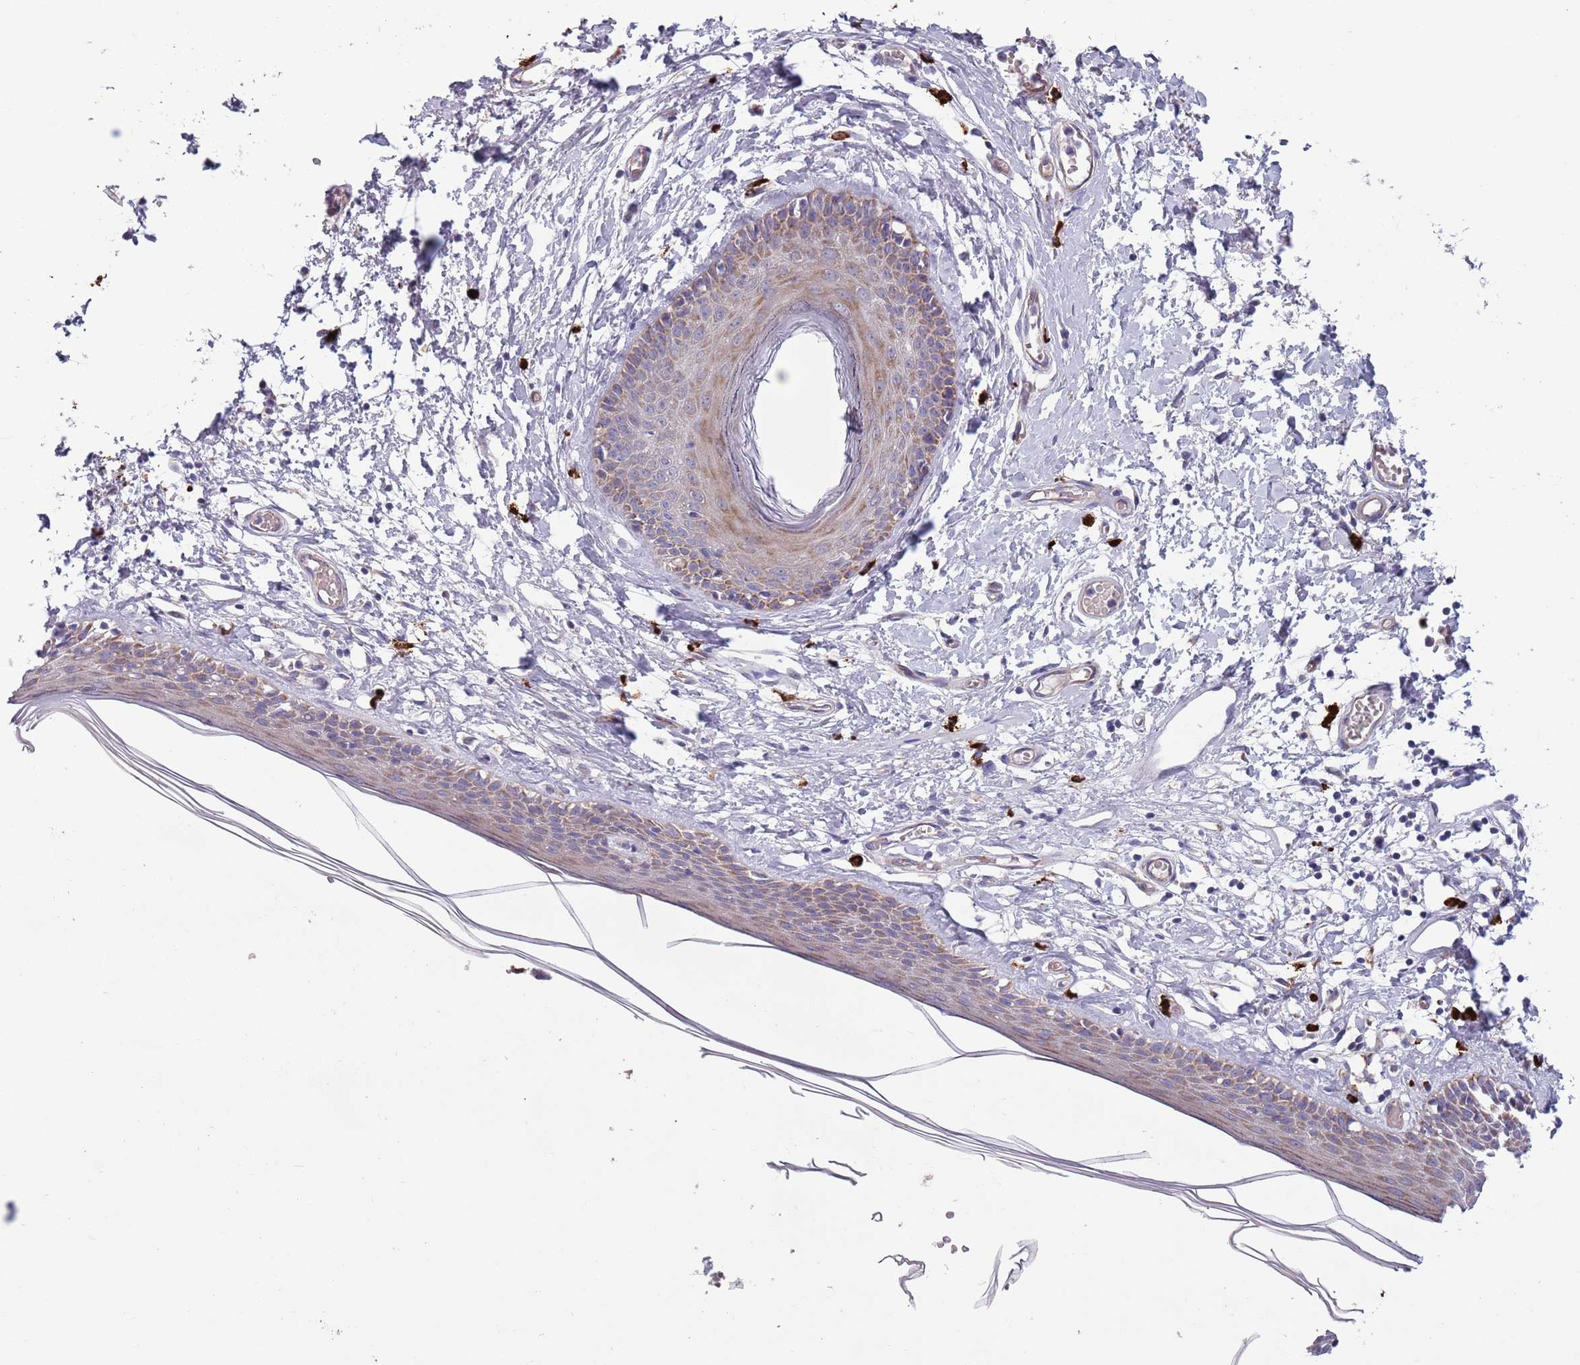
{"staining": {"intensity": "weak", "quantity": ">75%", "location": "cytoplasmic/membranous"}, "tissue": "skin", "cell_type": "Epidermal cells", "image_type": "normal", "snomed": [{"axis": "morphology", "description": "Normal tissue, NOS"}, {"axis": "topography", "description": "Adipose tissue"}, {"axis": "topography", "description": "Vascular tissue"}, {"axis": "topography", "description": "Vulva"}, {"axis": "topography", "description": "Peripheral nerve tissue"}], "caption": "Weak cytoplasmic/membranous staining for a protein is appreciated in about >75% of epidermal cells of unremarkable skin using immunohistochemistry (IHC).", "gene": "TYW1B", "patient": {"sex": "female", "age": 86}}